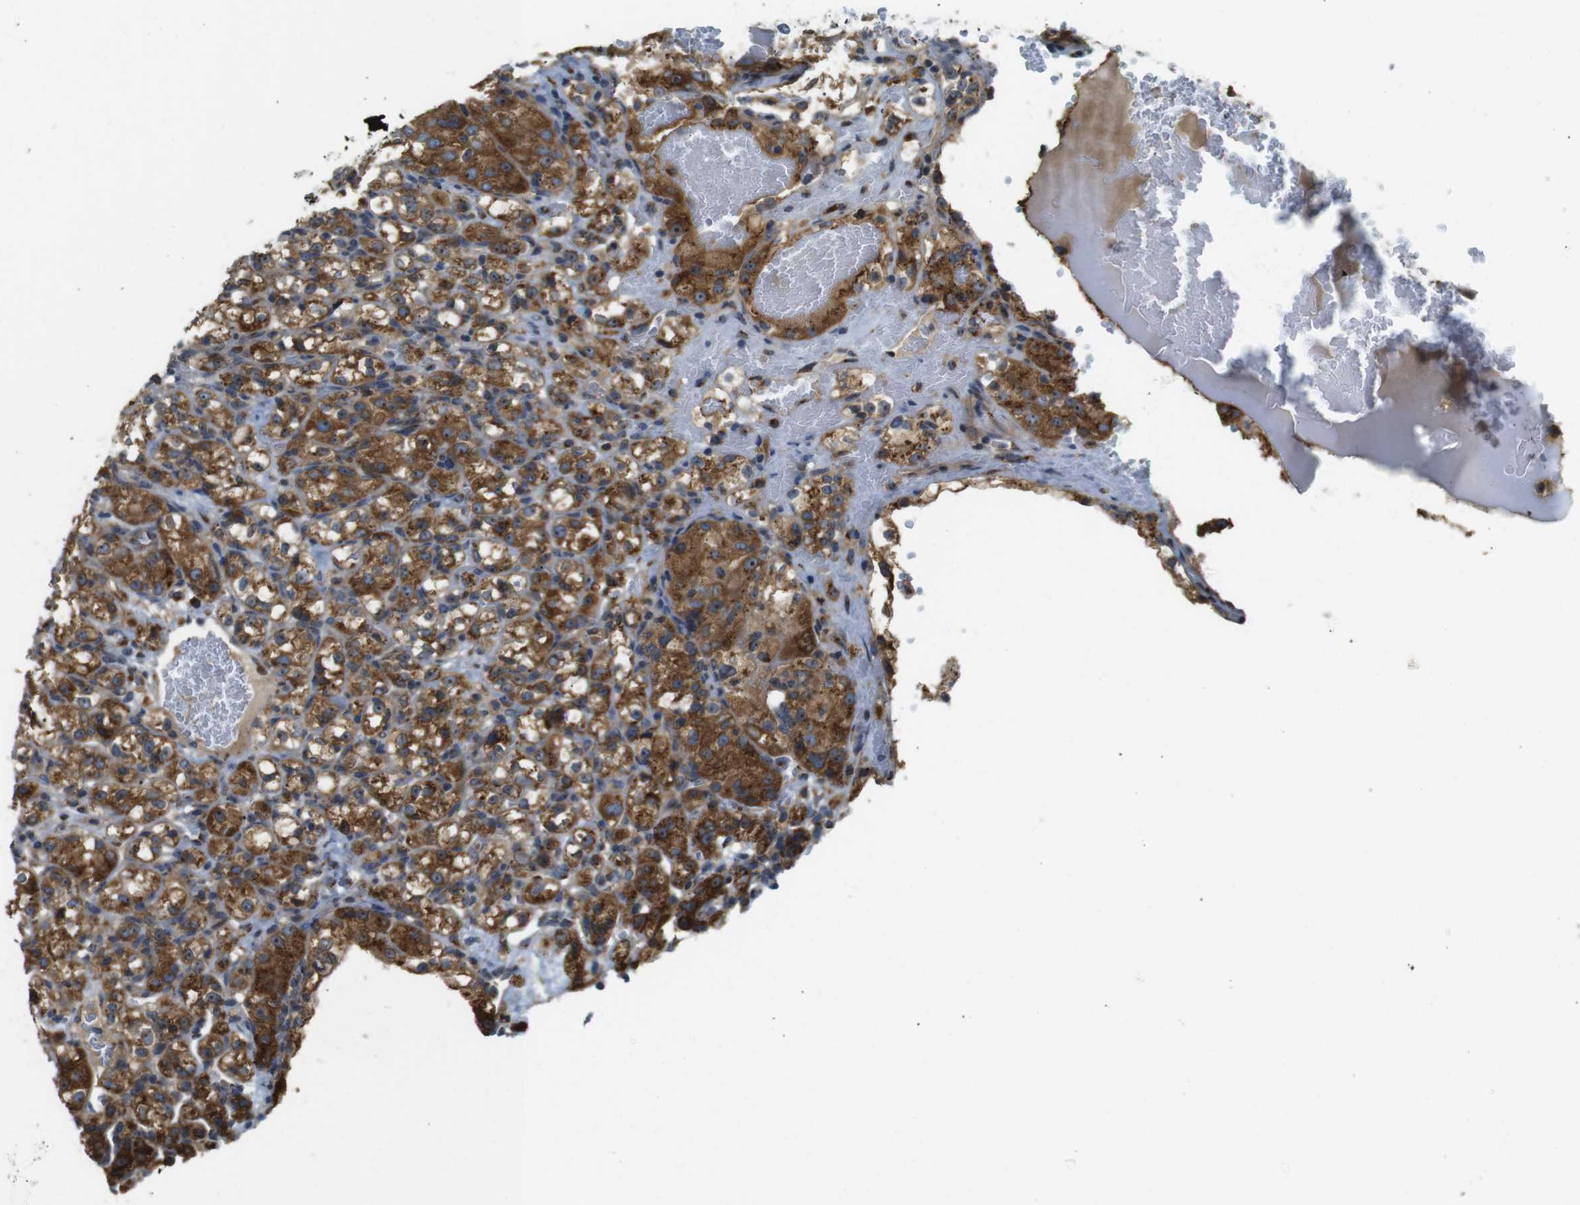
{"staining": {"intensity": "strong", "quantity": ">75%", "location": "cytoplasmic/membranous"}, "tissue": "renal cancer", "cell_type": "Tumor cells", "image_type": "cancer", "snomed": [{"axis": "morphology", "description": "Normal tissue, NOS"}, {"axis": "morphology", "description": "Adenocarcinoma, NOS"}, {"axis": "topography", "description": "Kidney"}], "caption": "High-magnification brightfield microscopy of adenocarcinoma (renal) stained with DAB (3,3'-diaminobenzidine) (brown) and counterstained with hematoxylin (blue). tumor cells exhibit strong cytoplasmic/membranous expression is identified in approximately>75% of cells.", "gene": "TMEM143", "patient": {"sex": "male", "age": 61}}